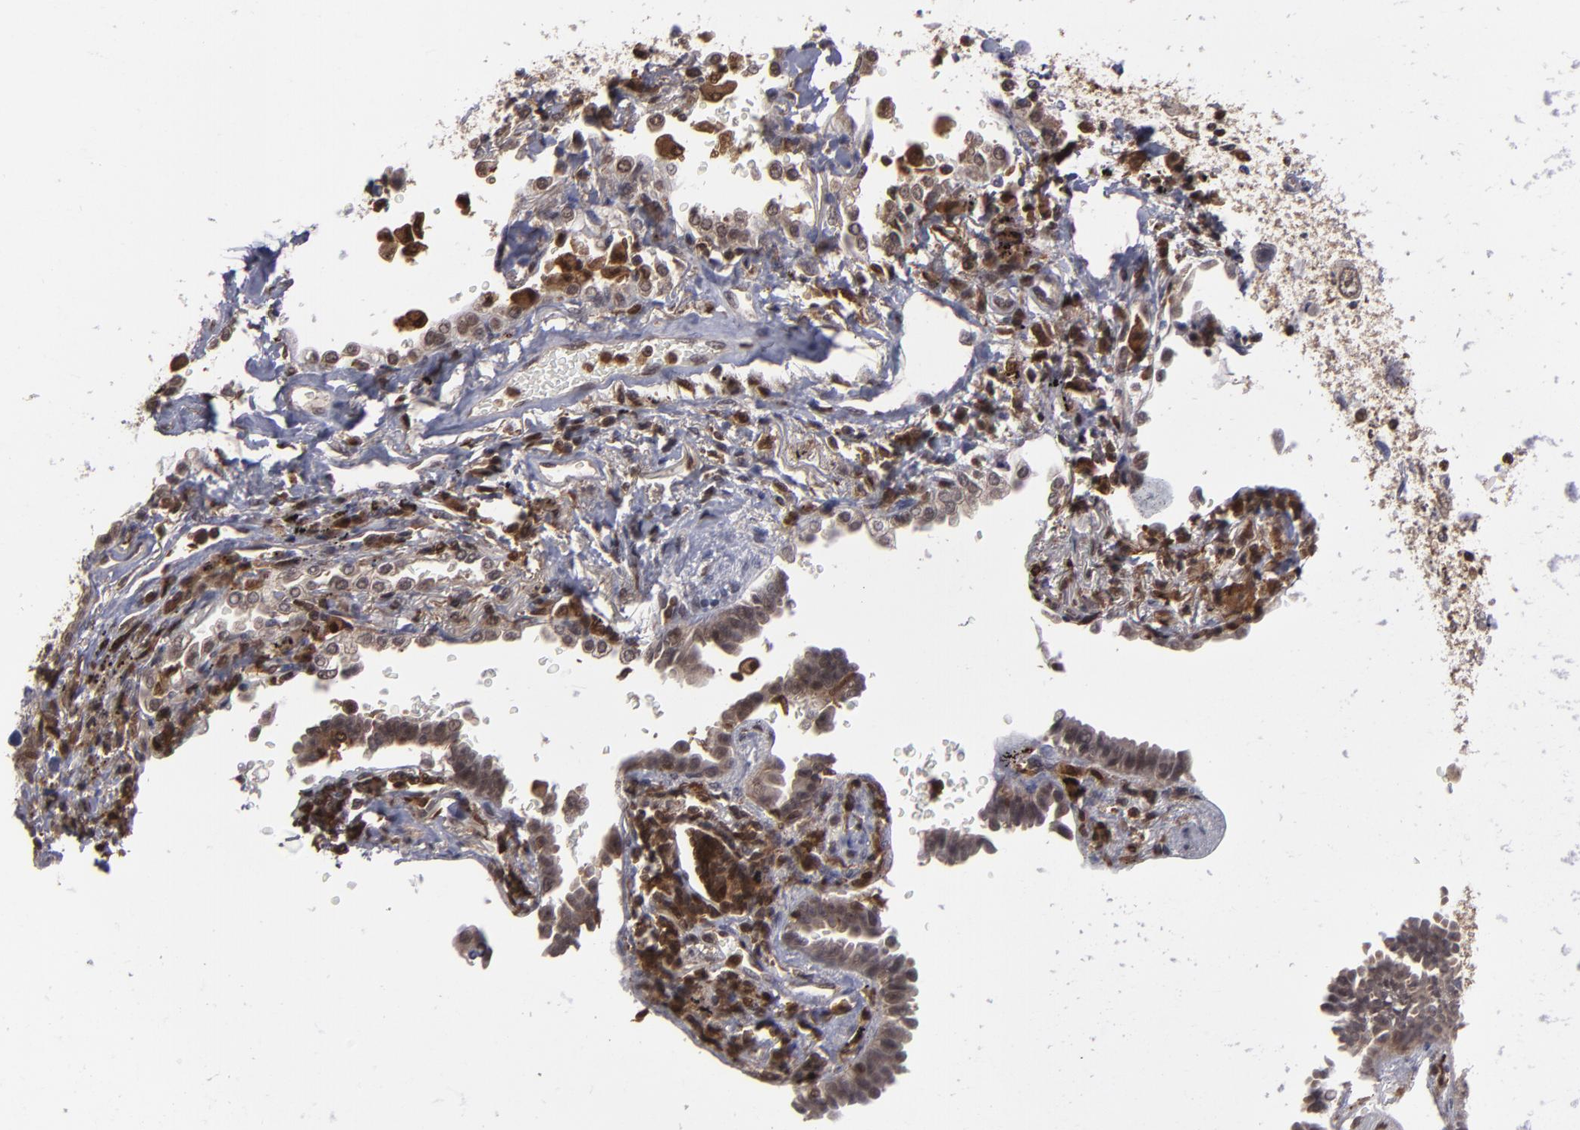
{"staining": {"intensity": "weak", "quantity": ">75%", "location": "cytoplasmic/membranous,nuclear"}, "tissue": "lung cancer", "cell_type": "Tumor cells", "image_type": "cancer", "snomed": [{"axis": "morphology", "description": "Adenocarcinoma, NOS"}, {"axis": "topography", "description": "Lung"}], "caption": "Human lung adenocarcinoma stained for a protein (brown) demonstrates weak cytoplasmic/membranous and nuclear positive expression in approximately >75% of tumor cells.", "gene": "GRB2", "patient": {"sex": "female", "age": 64}}